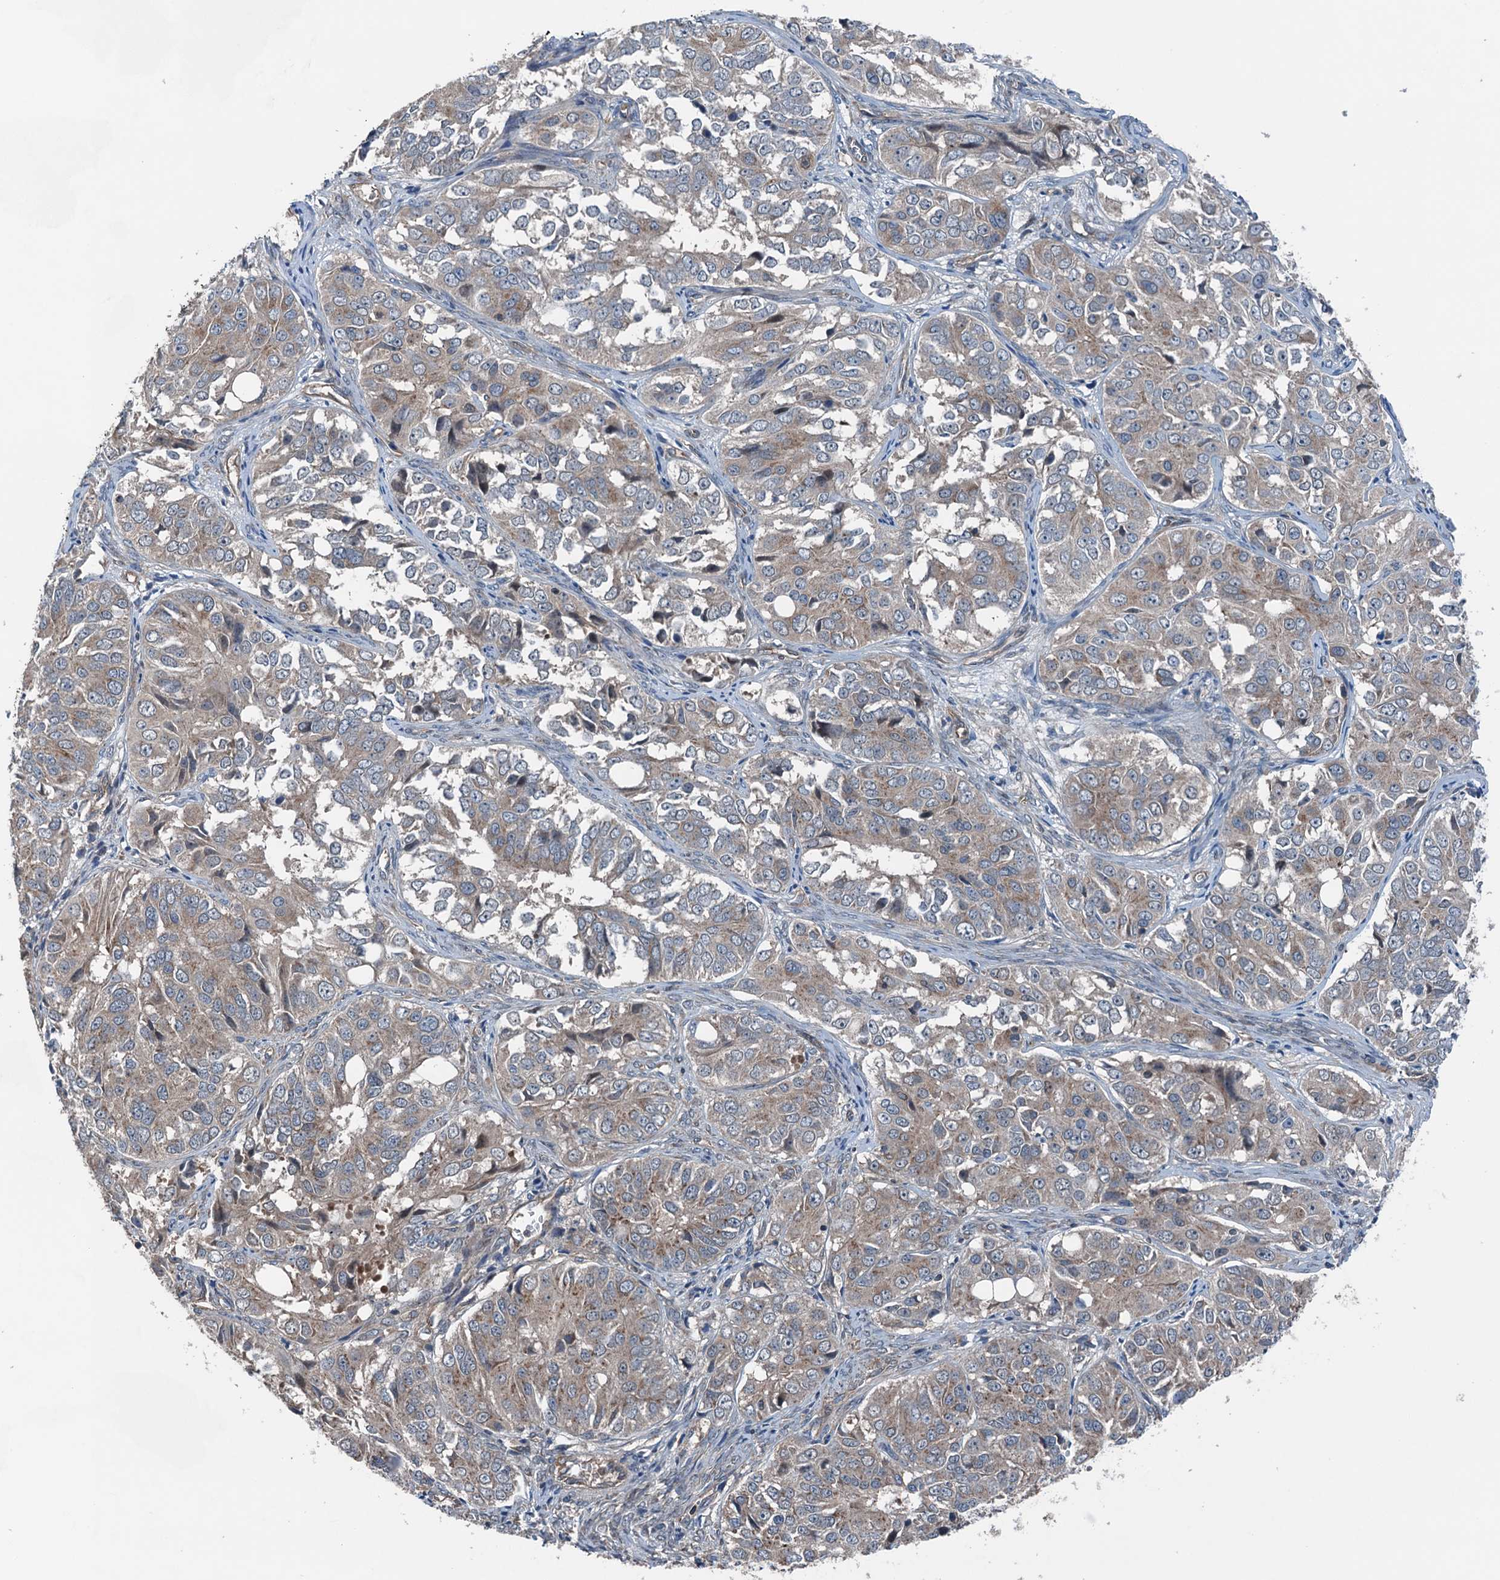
{"staining": {"intensity": "weak", "quantity": ">75%", "location": "cytoplasmic/membranous"}, "tissue": "ovarian cancer", "cell_type": "Tumor cells", "image_type": "cancer", "snomed": [{"axis": "morphology", "description": "Carcinoma, endometroid"}, {"axis": "topography", "description": "Ovary"}], "caption": "Ovarian endometroid carcinoma was stained to show a protein in brown. There is low levels of weak cytoplasmic/membranous positivity in about >75% of tumor cells.", "gene": "TRAPPC8", "patient": {"sex": "female", "age": 51}}